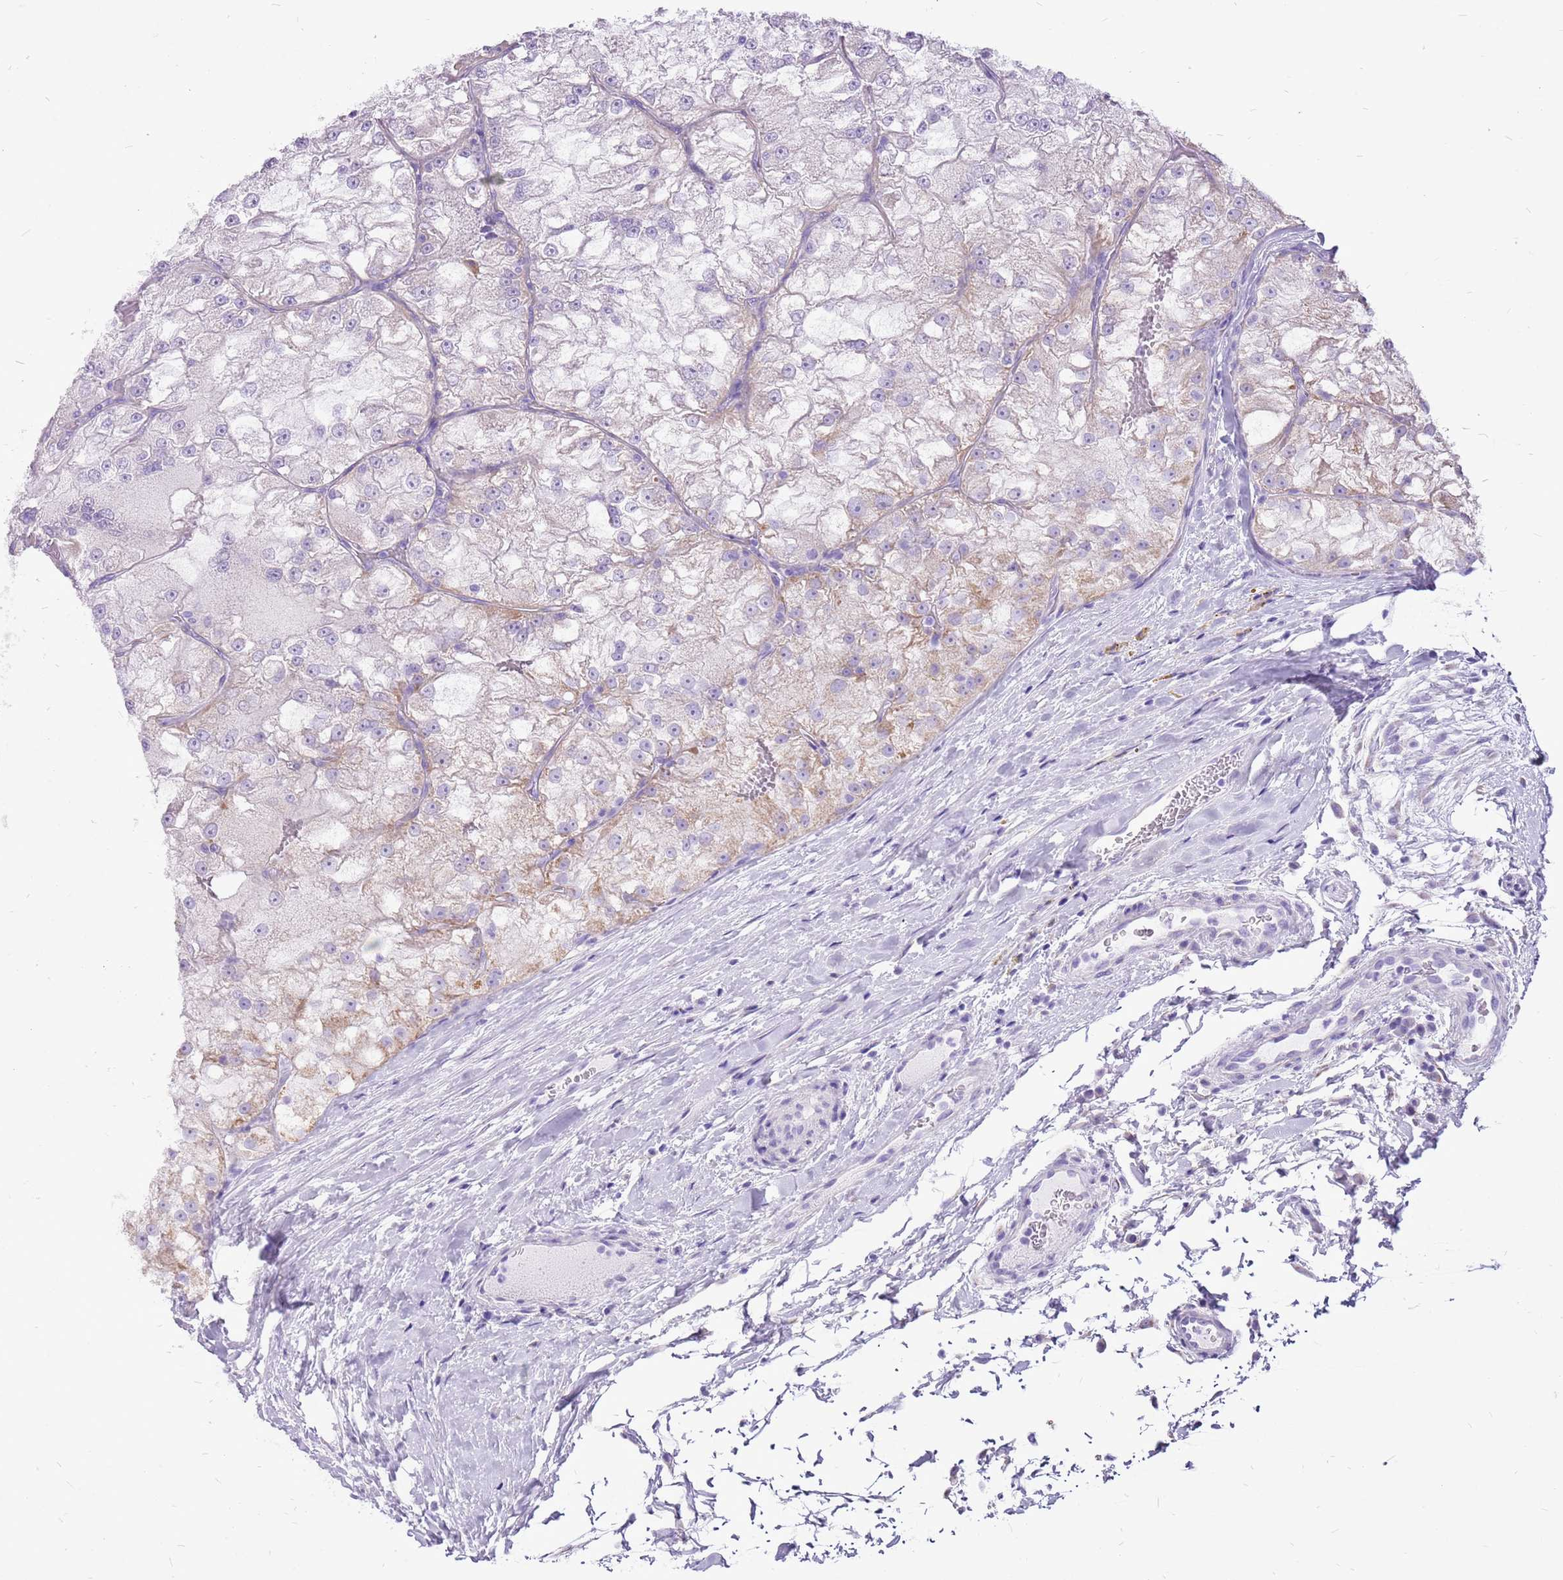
{"staining": {"intensity": "weak", "quantity": "<25%", "location": "cytoplasmic/membranous"}, "tissue": "renal cancer", "cell_type": "Tumor cells", "image_type": "cancer", "snomed": [{"axis": "morphology", "description": "Adenocarcinoma, NOS"}, {"axis": "topography", "description": "Kidney"}], "caption": "This is a histopathology image of immunohistochemistry (IHC) staining of renal cancer, which shows no staining in tumor cells.", "gene": "ACSS3", "patient": {"sex": "female", "age": 72}}